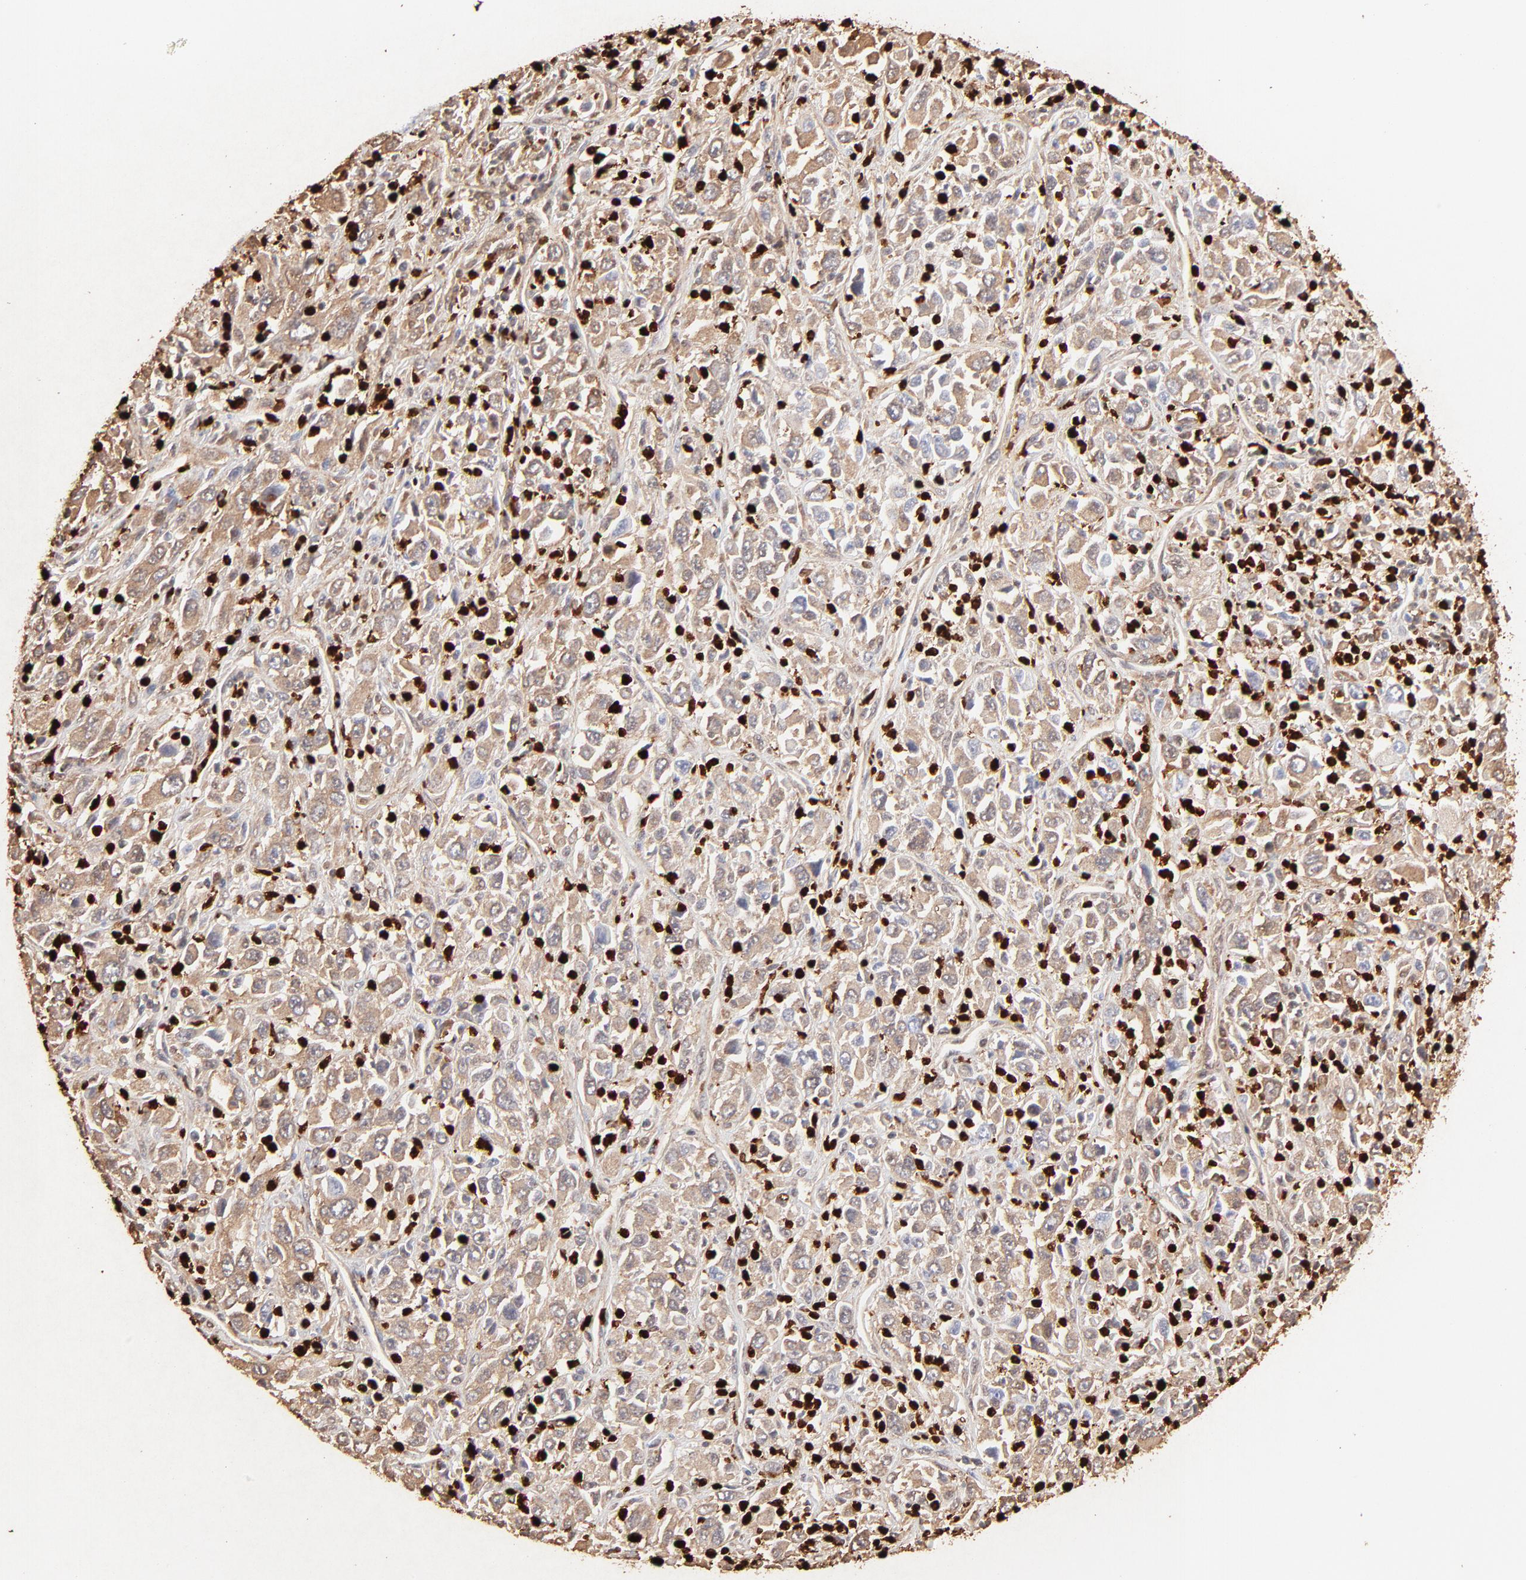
{"staining": {"intensity": "weak", "quantity": ">75%", "location": "cytoplasmic/membranous"}, "tissue": "melanoma", "cell_type": "Tumor cells", "image_type": "cancer", "snomed": [{"axis": "morphology", "description": "Malignant melanoma, Metastatic site"}, {"axis": "topography", "description": "Skin"}], "caption": "Melanoma stained for a protein (brown) displays weak cytoplasmic/membranous positive expression in about >75% of tumor cells.", "gene": "S100A12", "patient": {"sex": "female", "age": 56}}